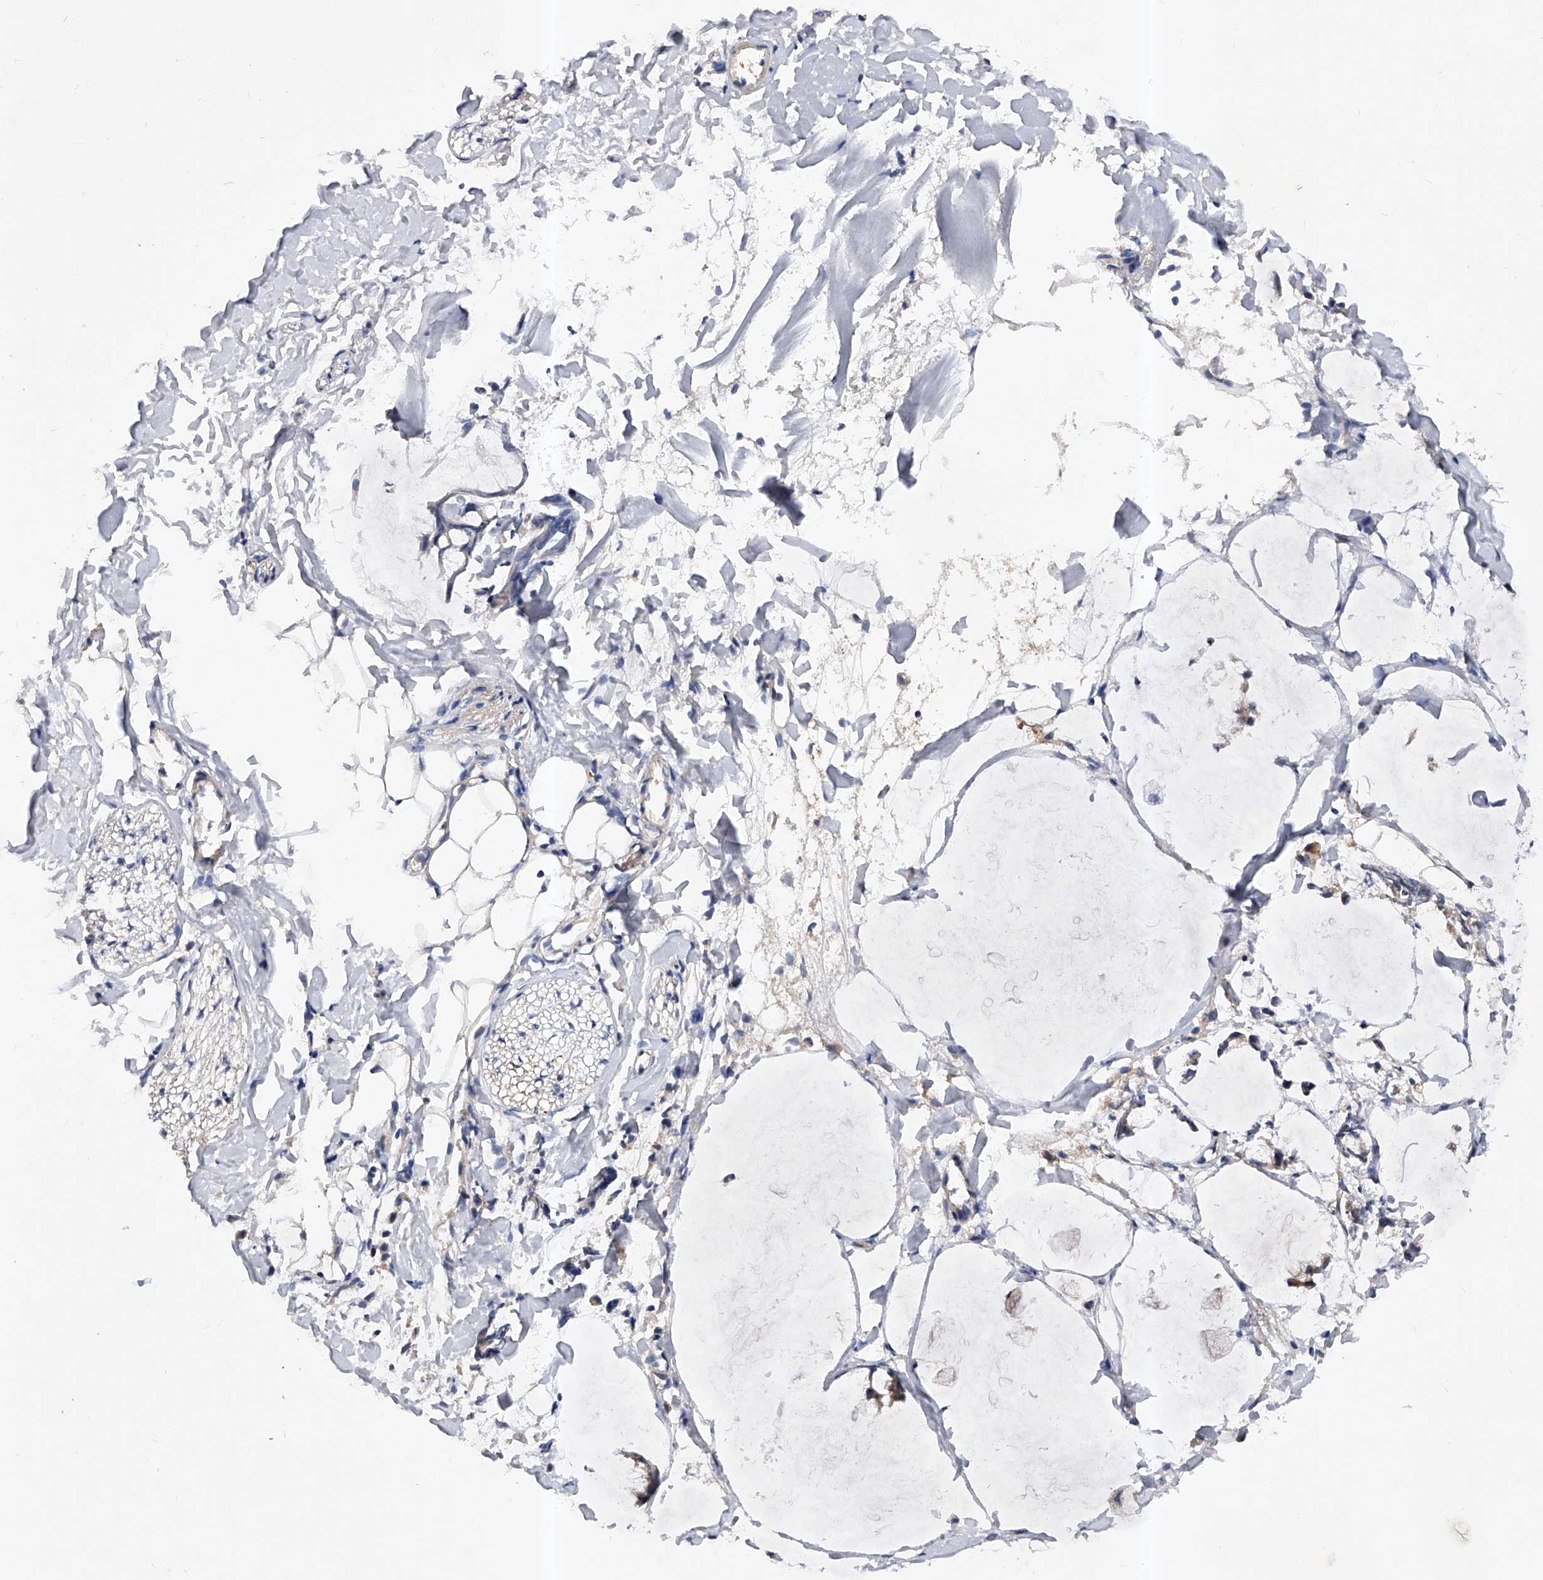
{"staining": {"intensity": "weak", "quantity": "<25%", "location": "cytoplasmic/membranous"}, "tissue": "adipose tissue", "cell_type": "Adipocytes", "image_type": "normal", "snomed": [{"axis": "morphology", "description": "Normal tissue, NOS"}, {"axis": "morphology", "description": "Adenocarcinoma, NOS"}, {"axis": "topography", "description": "Colon"}, {"axis": "topography", "description": "Peripheral nerve tissue"}], "caption": "High power microscopy image of an IHC image of unremarkable adipose tissue, revealing no significant expression in adipocytes.", "gene": "ARL4C", "patient": {"sex": "male", "age": 14}}